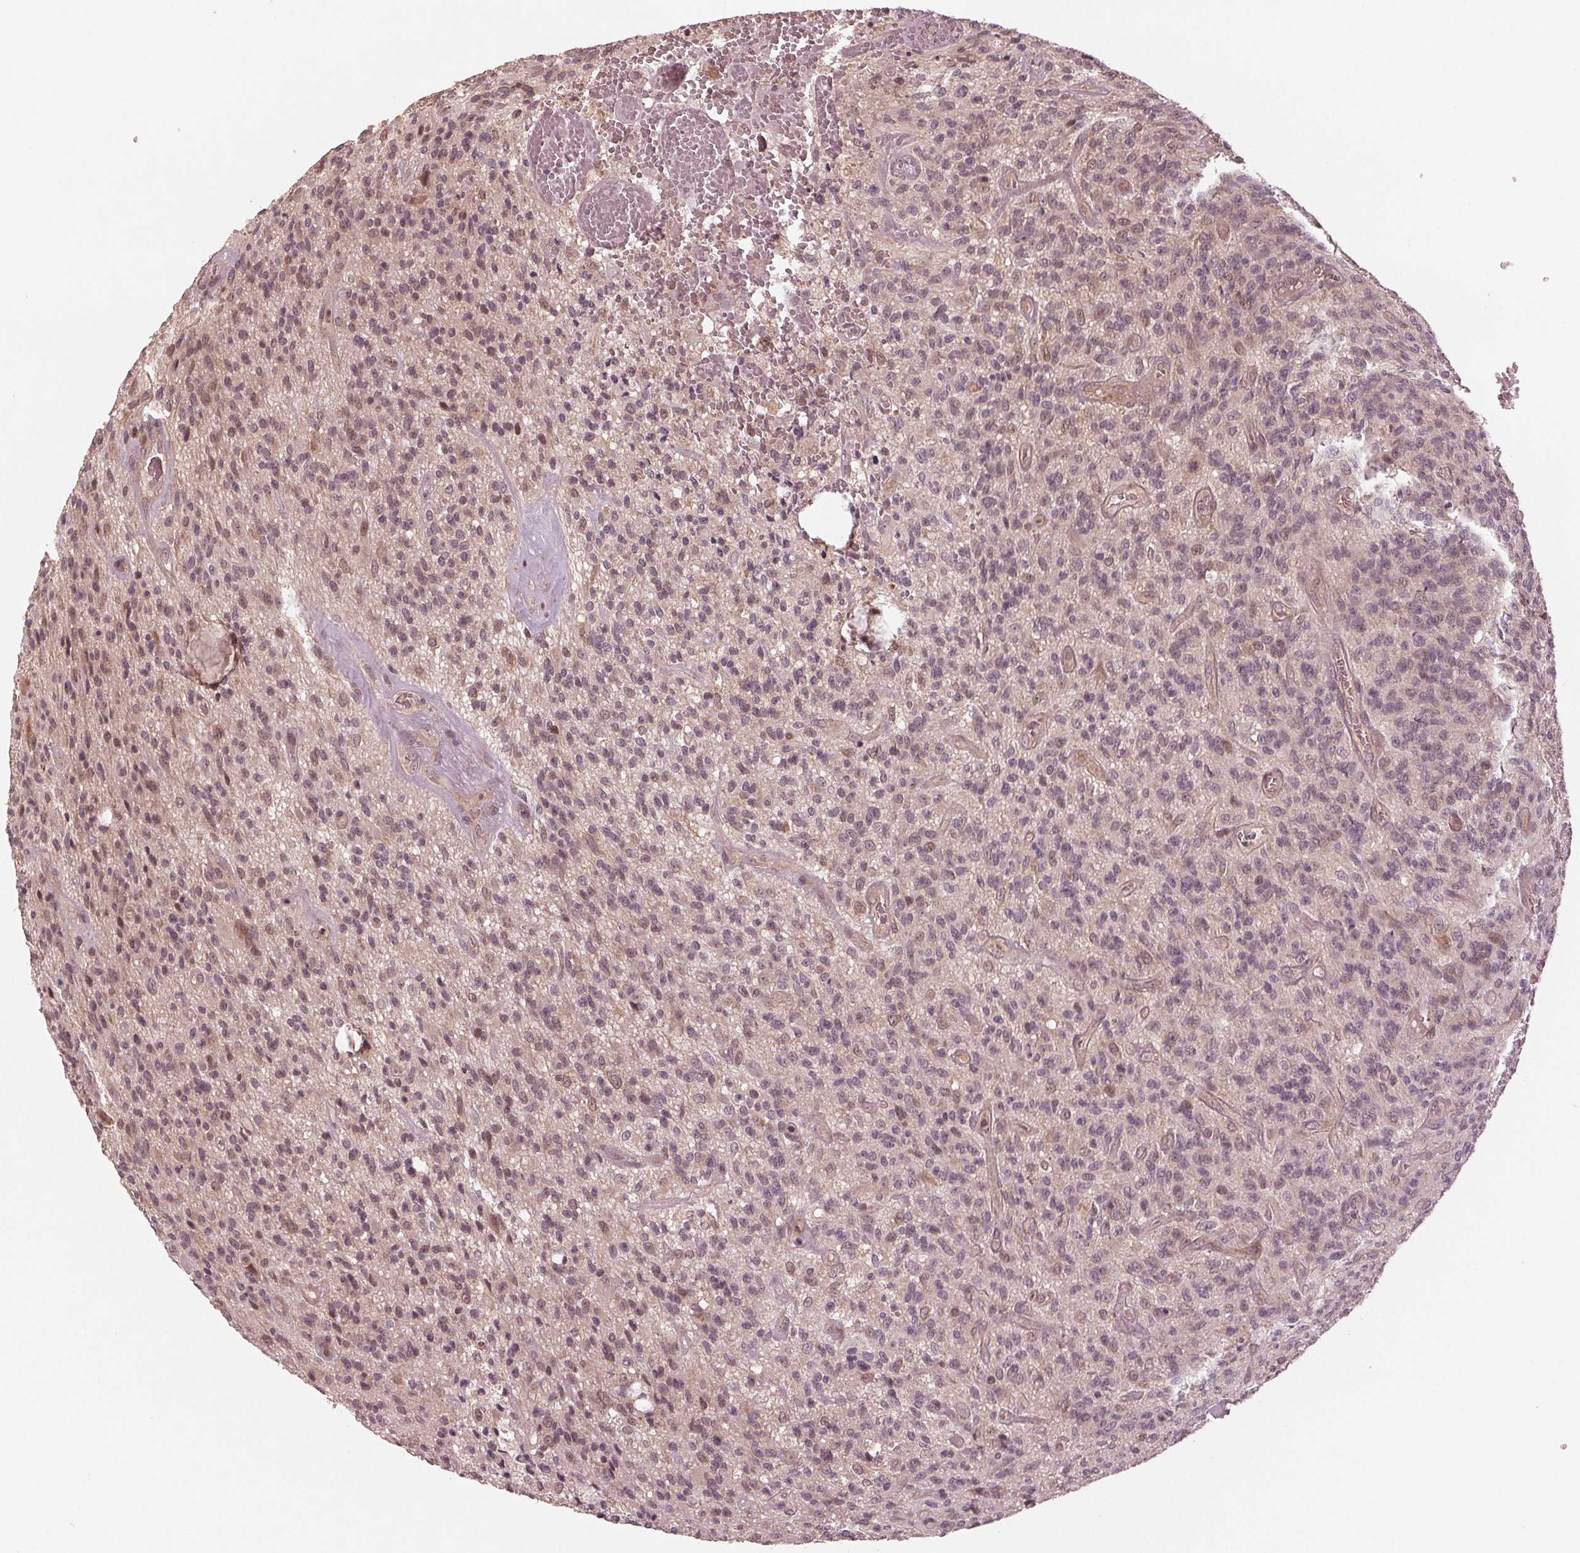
{"staining": {"intensity": "moderate", "quantity": "<25%", "location": "nuclear"}, "tissue": "glioma", "cell_type": "Tumor cells", "image_type": "cancer", "snomed": [{"axis": "morphology", "description": "Glioma, malignant, High grade"}, {"axis": "topography", "description": "Brain"}], "caption": "This micrograph demonstrates glioma stained with immunohistochemistry to label a protein in brown. The nuclear of tumor cells show moderate positivity for the protein. Nuclei are counter-stained blue.", "gene": "ZNF471", "patient": {"sex": "male", "age": 76}}